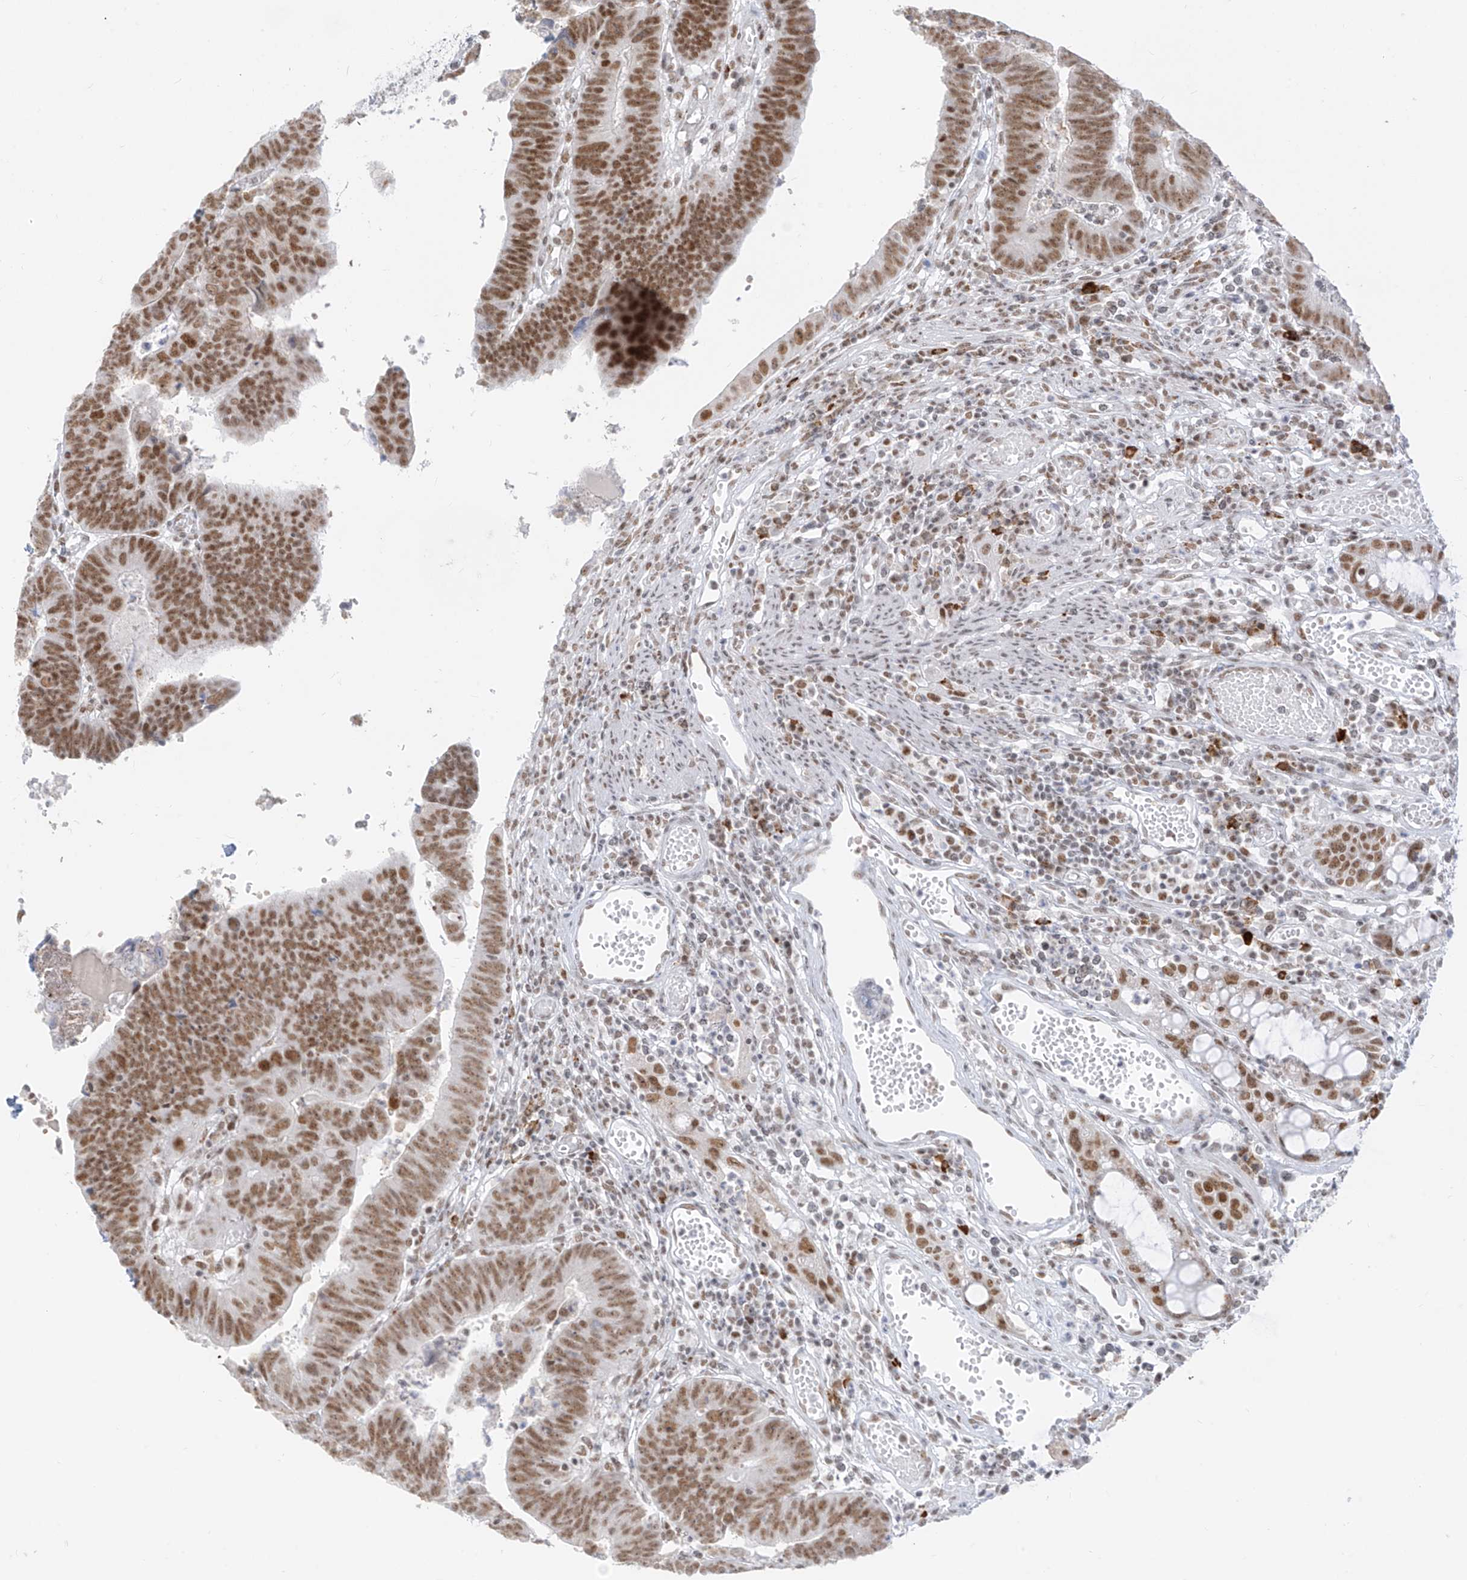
{"staining": {"intensity": "moderate", "quantity": ">75%", "location": "nuclear"}, "tissue": "colorectal cancer", "cell_type": "Tumor cells", "image_type": "cancer", "snomed": [{"axis": "morphology", "description": "Adenocarcinoma, NOS"}, {"axis": "topography", "description": "Rectum"}], "caption": "Brown immunohistochemical staining in colorectal cancer demonstrates moderate nuclear positivity in about >75% of tumor cells.", "gene": "SUPT5H", "patient": {"sex": "female", "age": 65}}